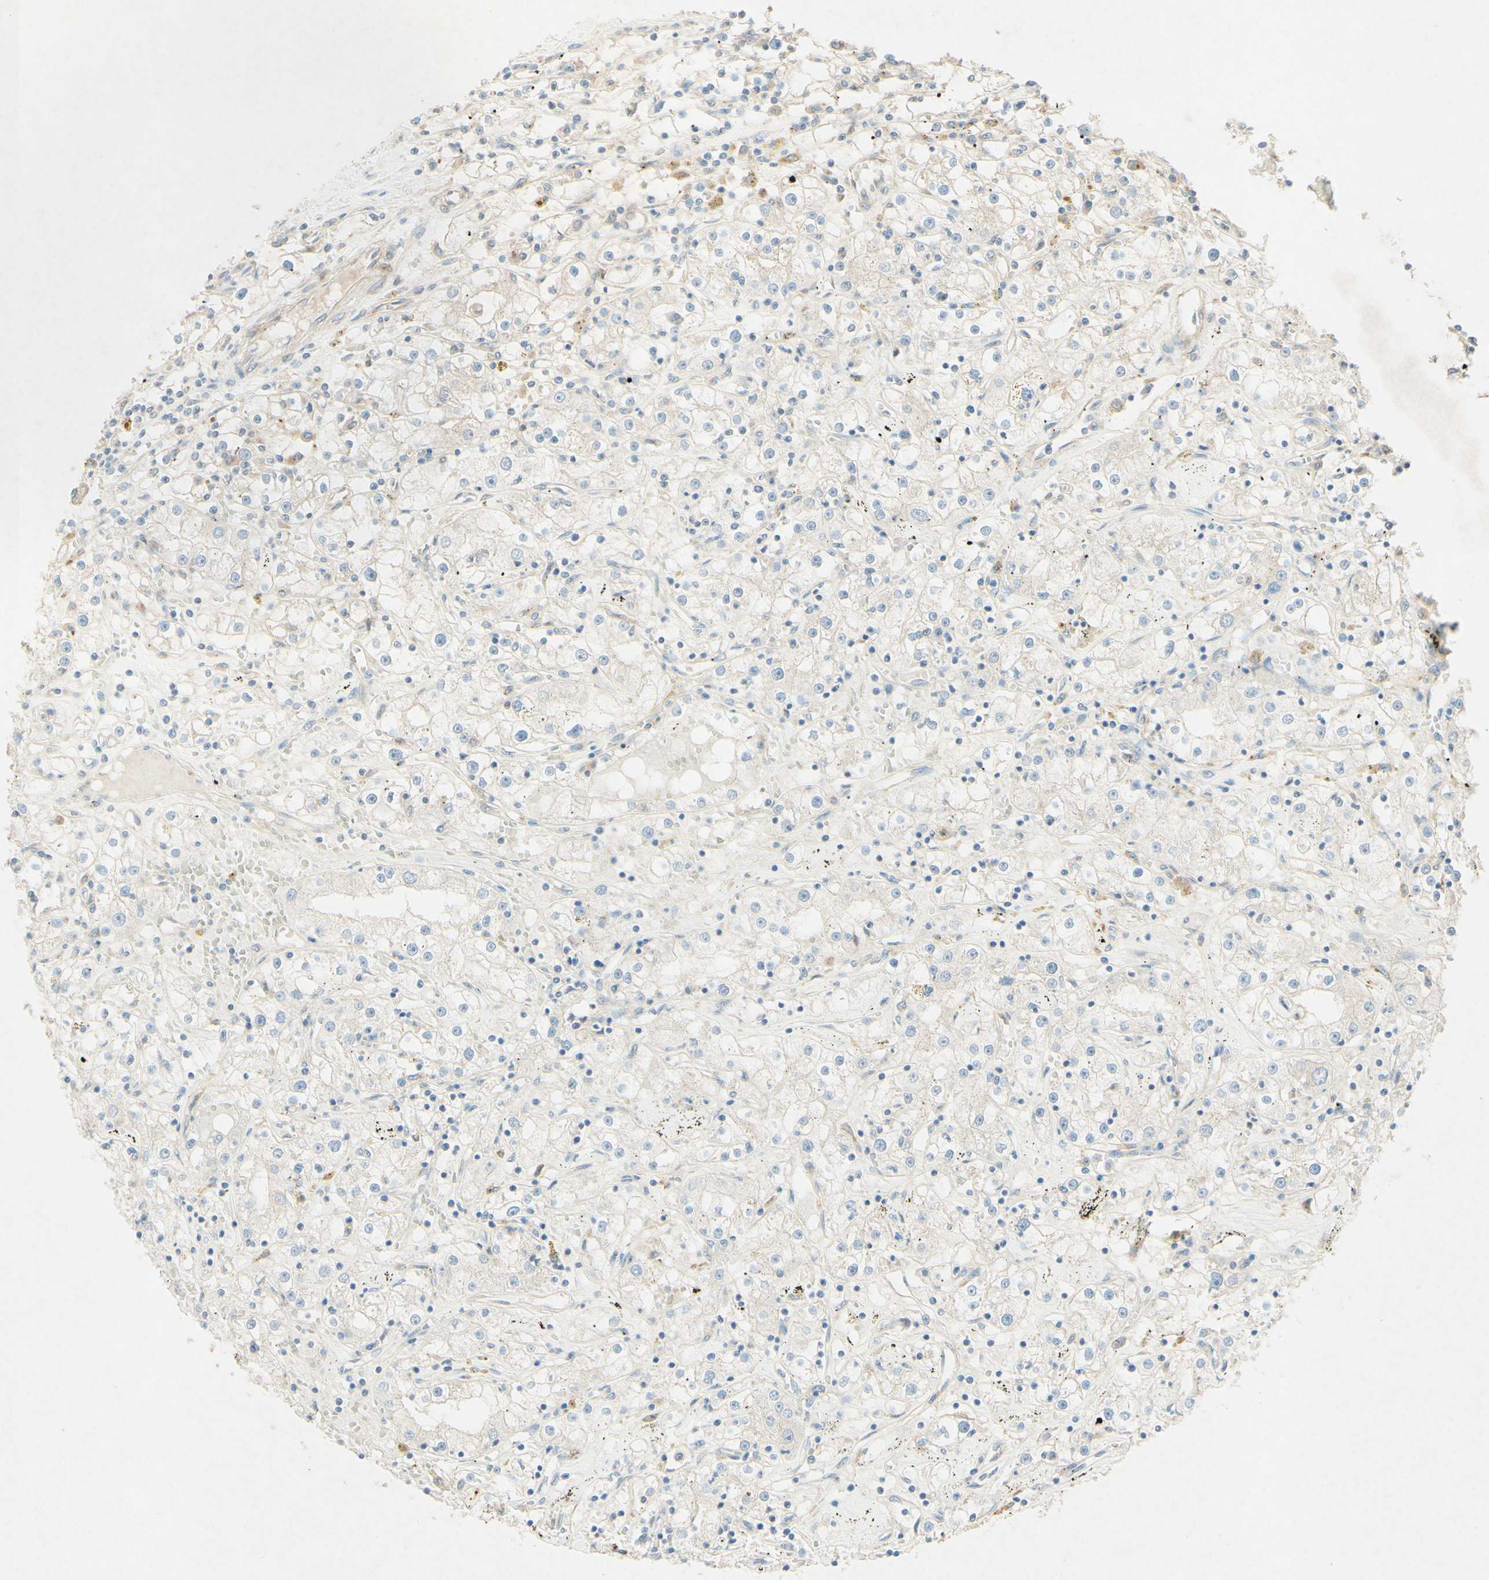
{"staining": {"intensity": "negative", "quantity": "none", "location": "none"}, "tissue": "renal cancer", "cell_type": "Tumor cells", "image_type": "cancer", "snomed": [{"axis": "morphology", "description": "Adenocarcinoma, NOS"}, {"axis": "topography", "description": "Kidney"}], "caption": "DAB immunohistochemical staining of human renal cancer shows no significant positivity in tumor cells.", "gene": "MTM1", "patient": {"sex": "male", "age": 56}}